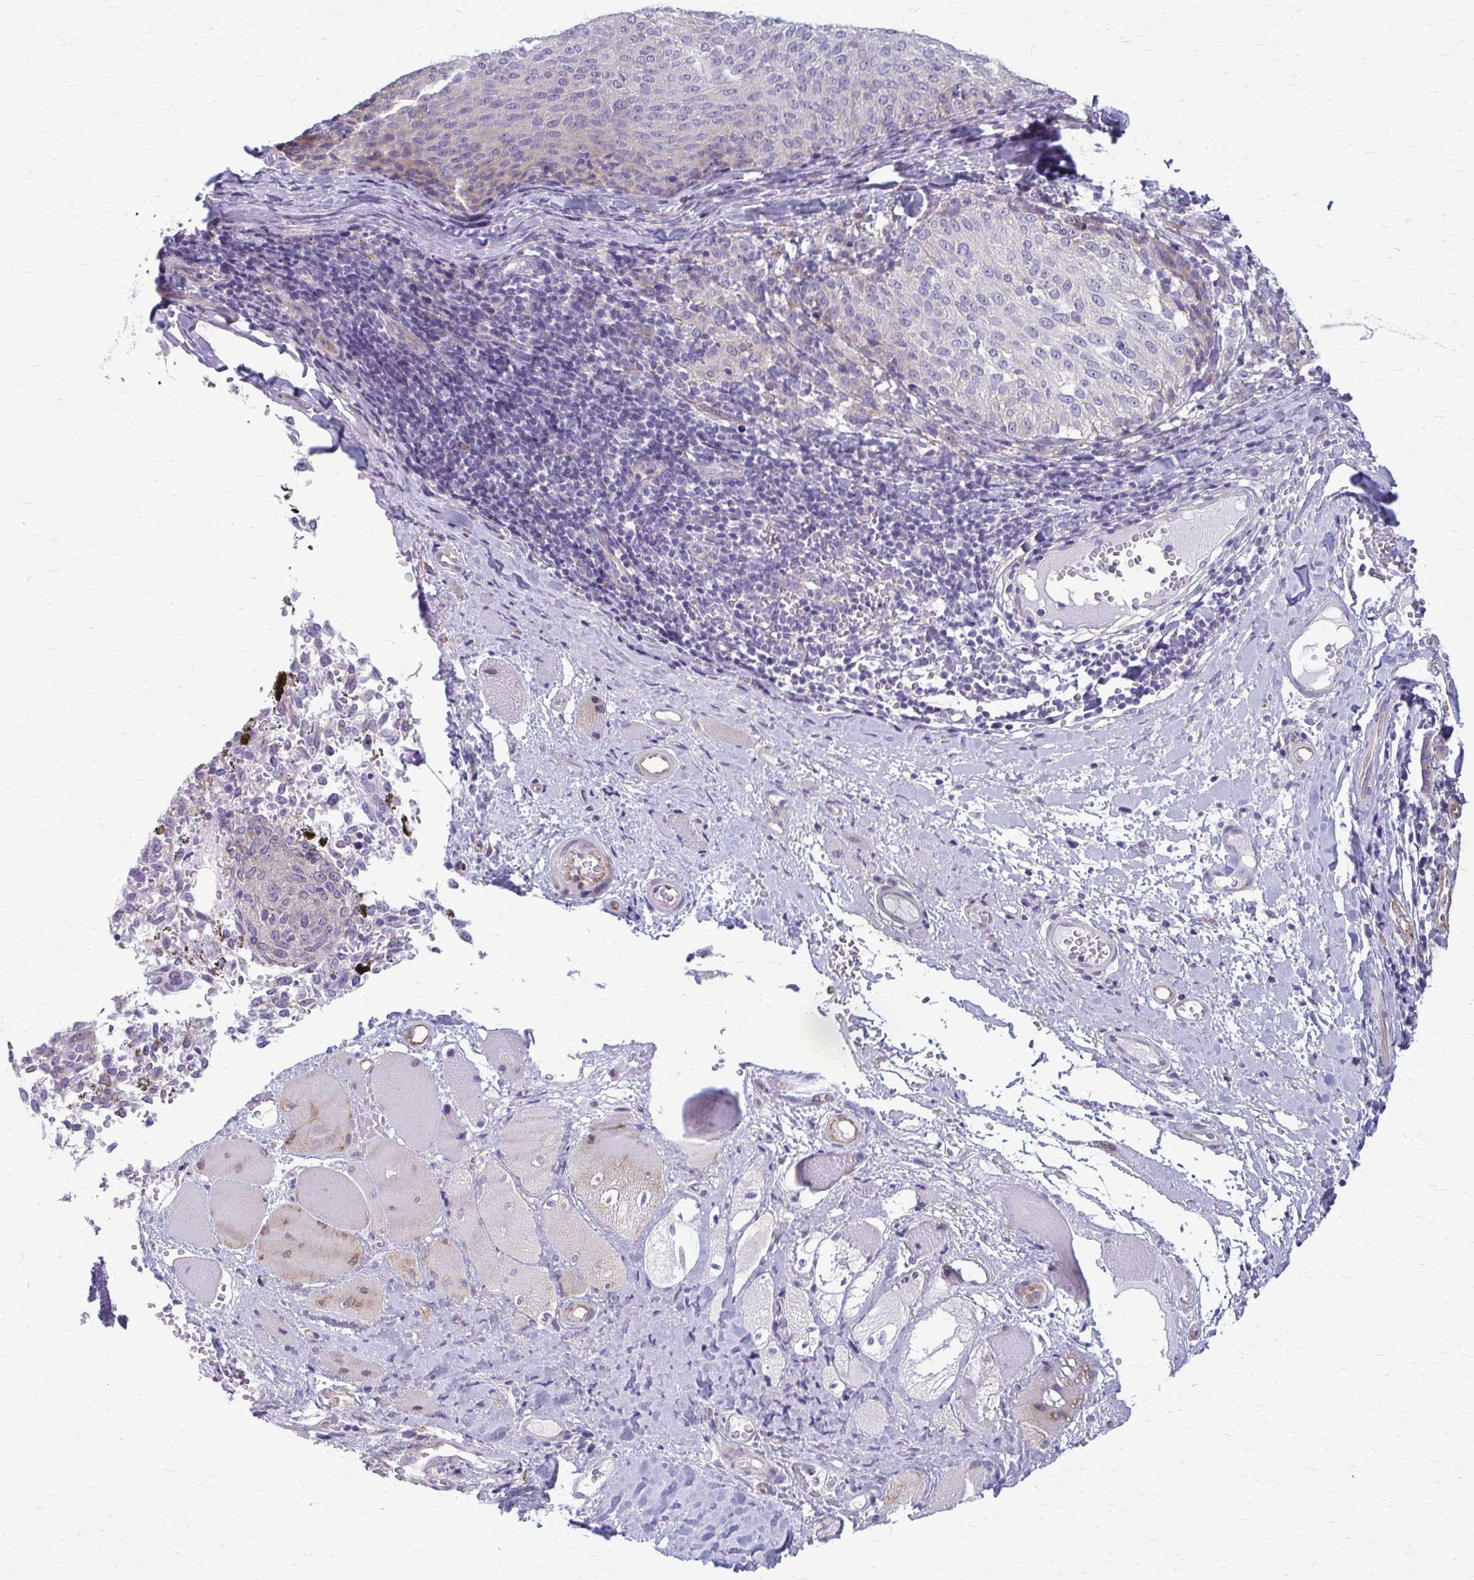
{"staining": {"intensity": "negative", "quantity": "none", "location": "none"}, "tissue": "melanoma", "cell_type": "Tumor cells", "image_type": "cancer", "snomed": [{"axis": "morphology", "description": "Malignant melanoma, NOS"}, {"axis": "topography", "description": "Skin"}], "caption": "Tumor cells are negative for brown protein staining in malignant melanoma. (DAB immunohistochemistry visualized using brightfield microscopy, high magnification).", "gene": "DEPP1", "patient": {"sex": "female", "age": 72}}